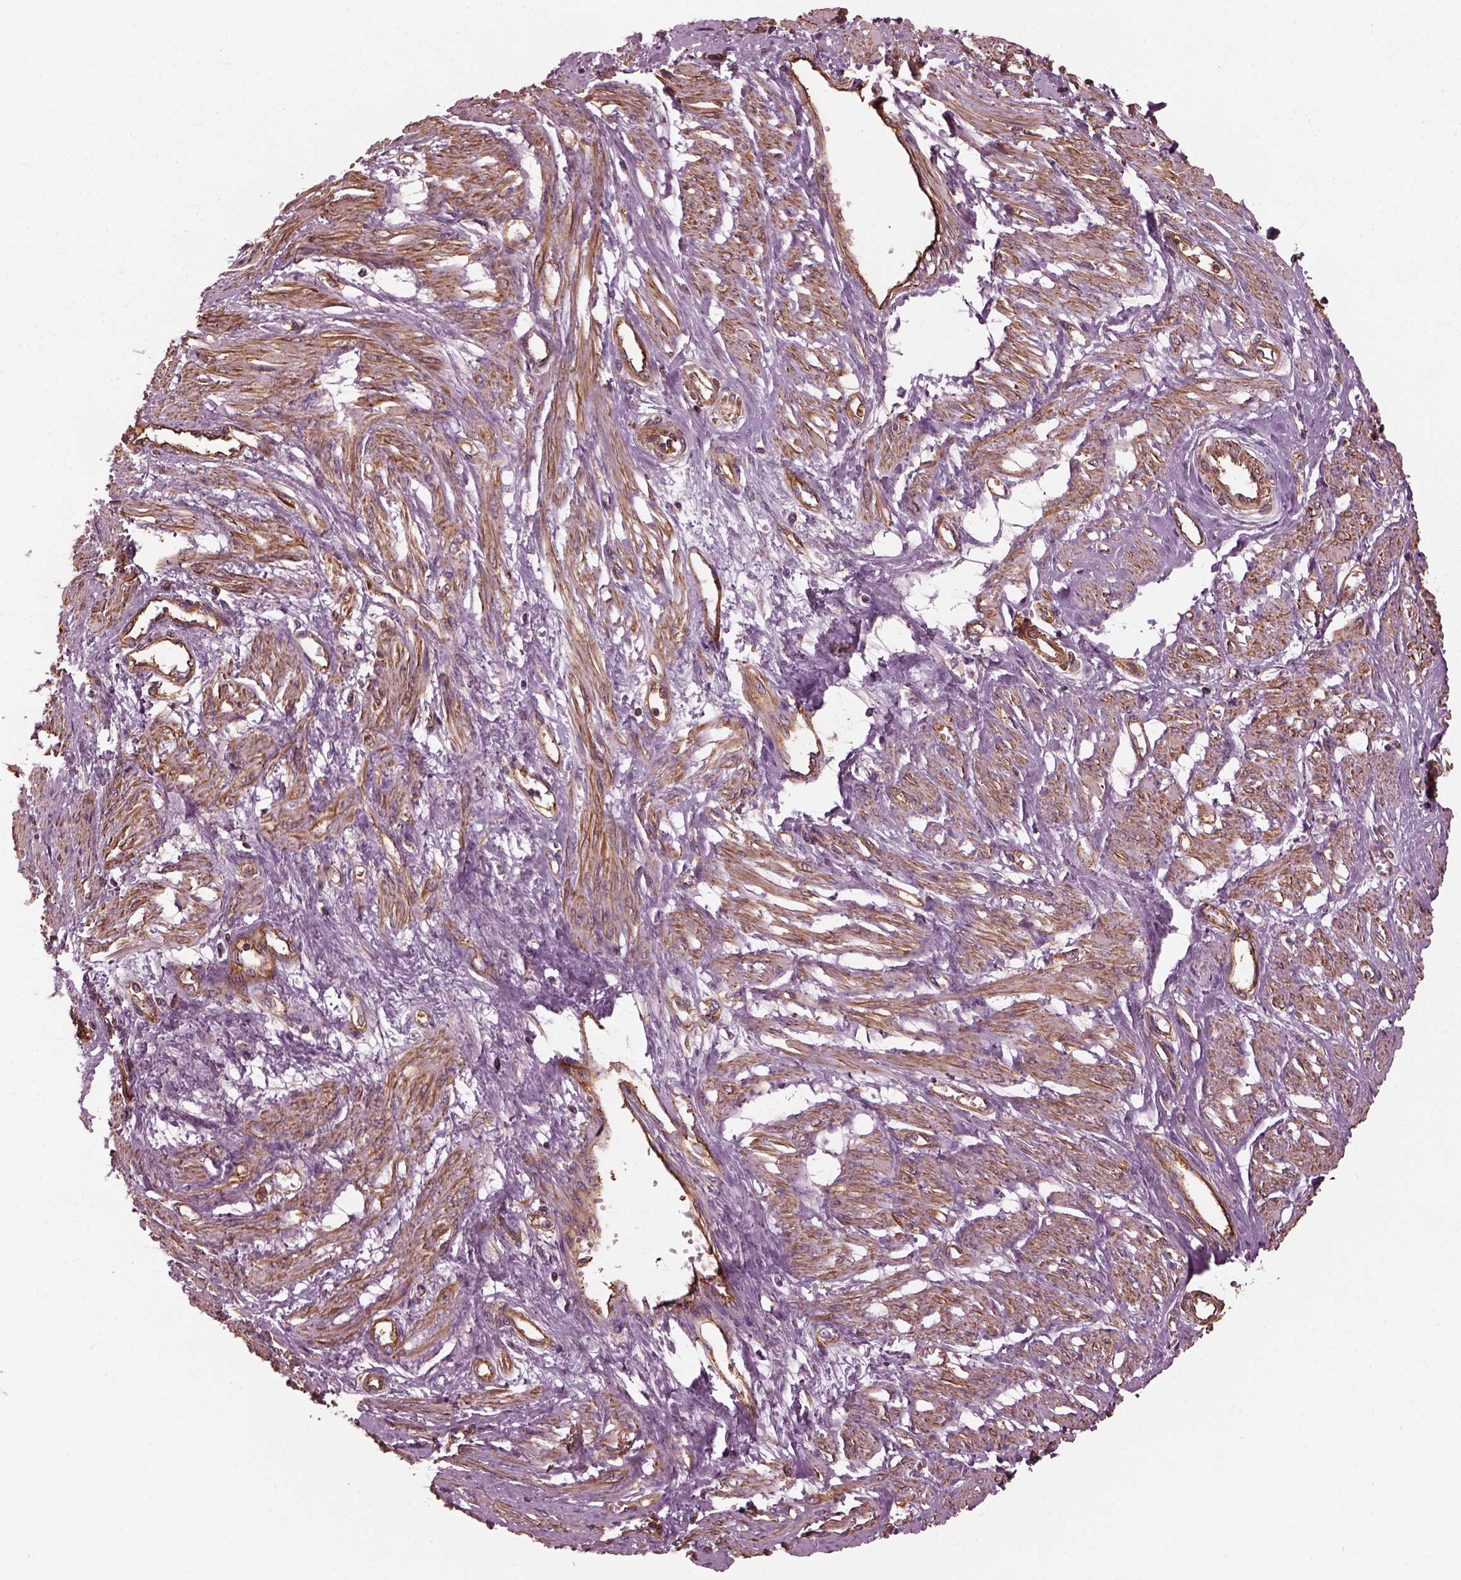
{"staining": {"intensity": "moderate", "quantity": ">75%", "location": "cytoplasmic/membranous"}, "tissue": "smooth muscle", "cell_type": "Smooth muscle cells", "image_type": "normal", "snomed": [{"axis": "morphology", "description": "Normal tissue, NOS"}, {"axis": "topography", "description": "Smooth muscle"}, {"axis": "topography", "description": "Uterus"}], "caption": "Moderate cytoplasmic/membranous protein expression is seen in about >75% of smooth muscle cells in smooth muscle.", "gene": "MYL1", "patient": {"sex": "female", "age": 39}}